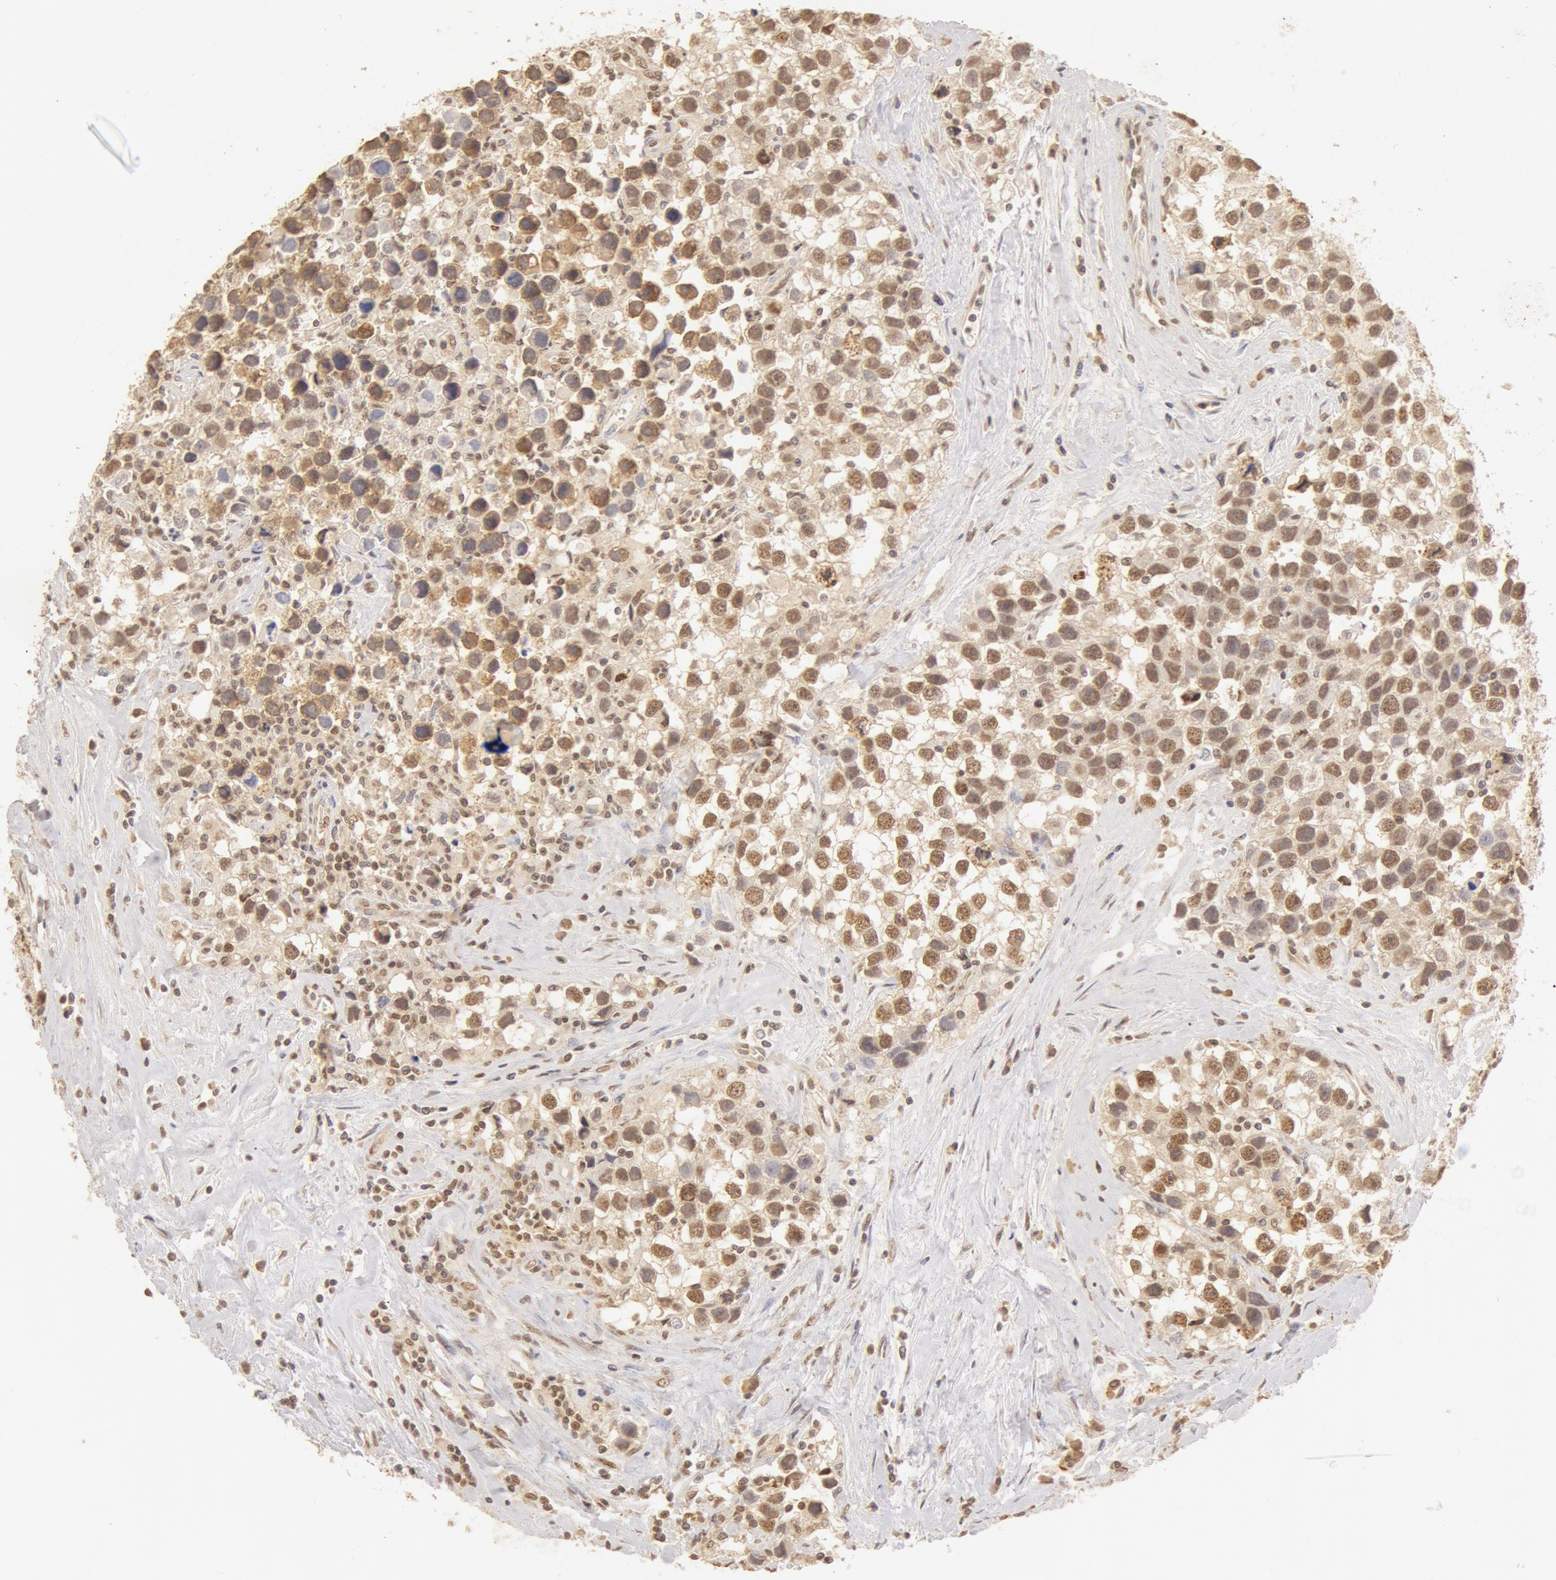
{"staining": {"intensity": "moderate", "quantity": ">75%", "location": "cytoplasmic/membranous,nuclear"}, "tissue": "testis cancer", "cell_type": "Tumor cells", "image_type": "cancer", "snomed": [{"axis": "morphology", "description": "Seminoma, NOS"}, {"axis": "topography", "description": "Testis"}], "caption": "Testis cancer tissue demonstrates moderate cytoplasmic/membranous and nuclear staining in approximately >75% of tumor cells, visualized by immunohistochemistry.", "gene": "SNRNP70", "patient": {"sex": "male", "age": 43}}